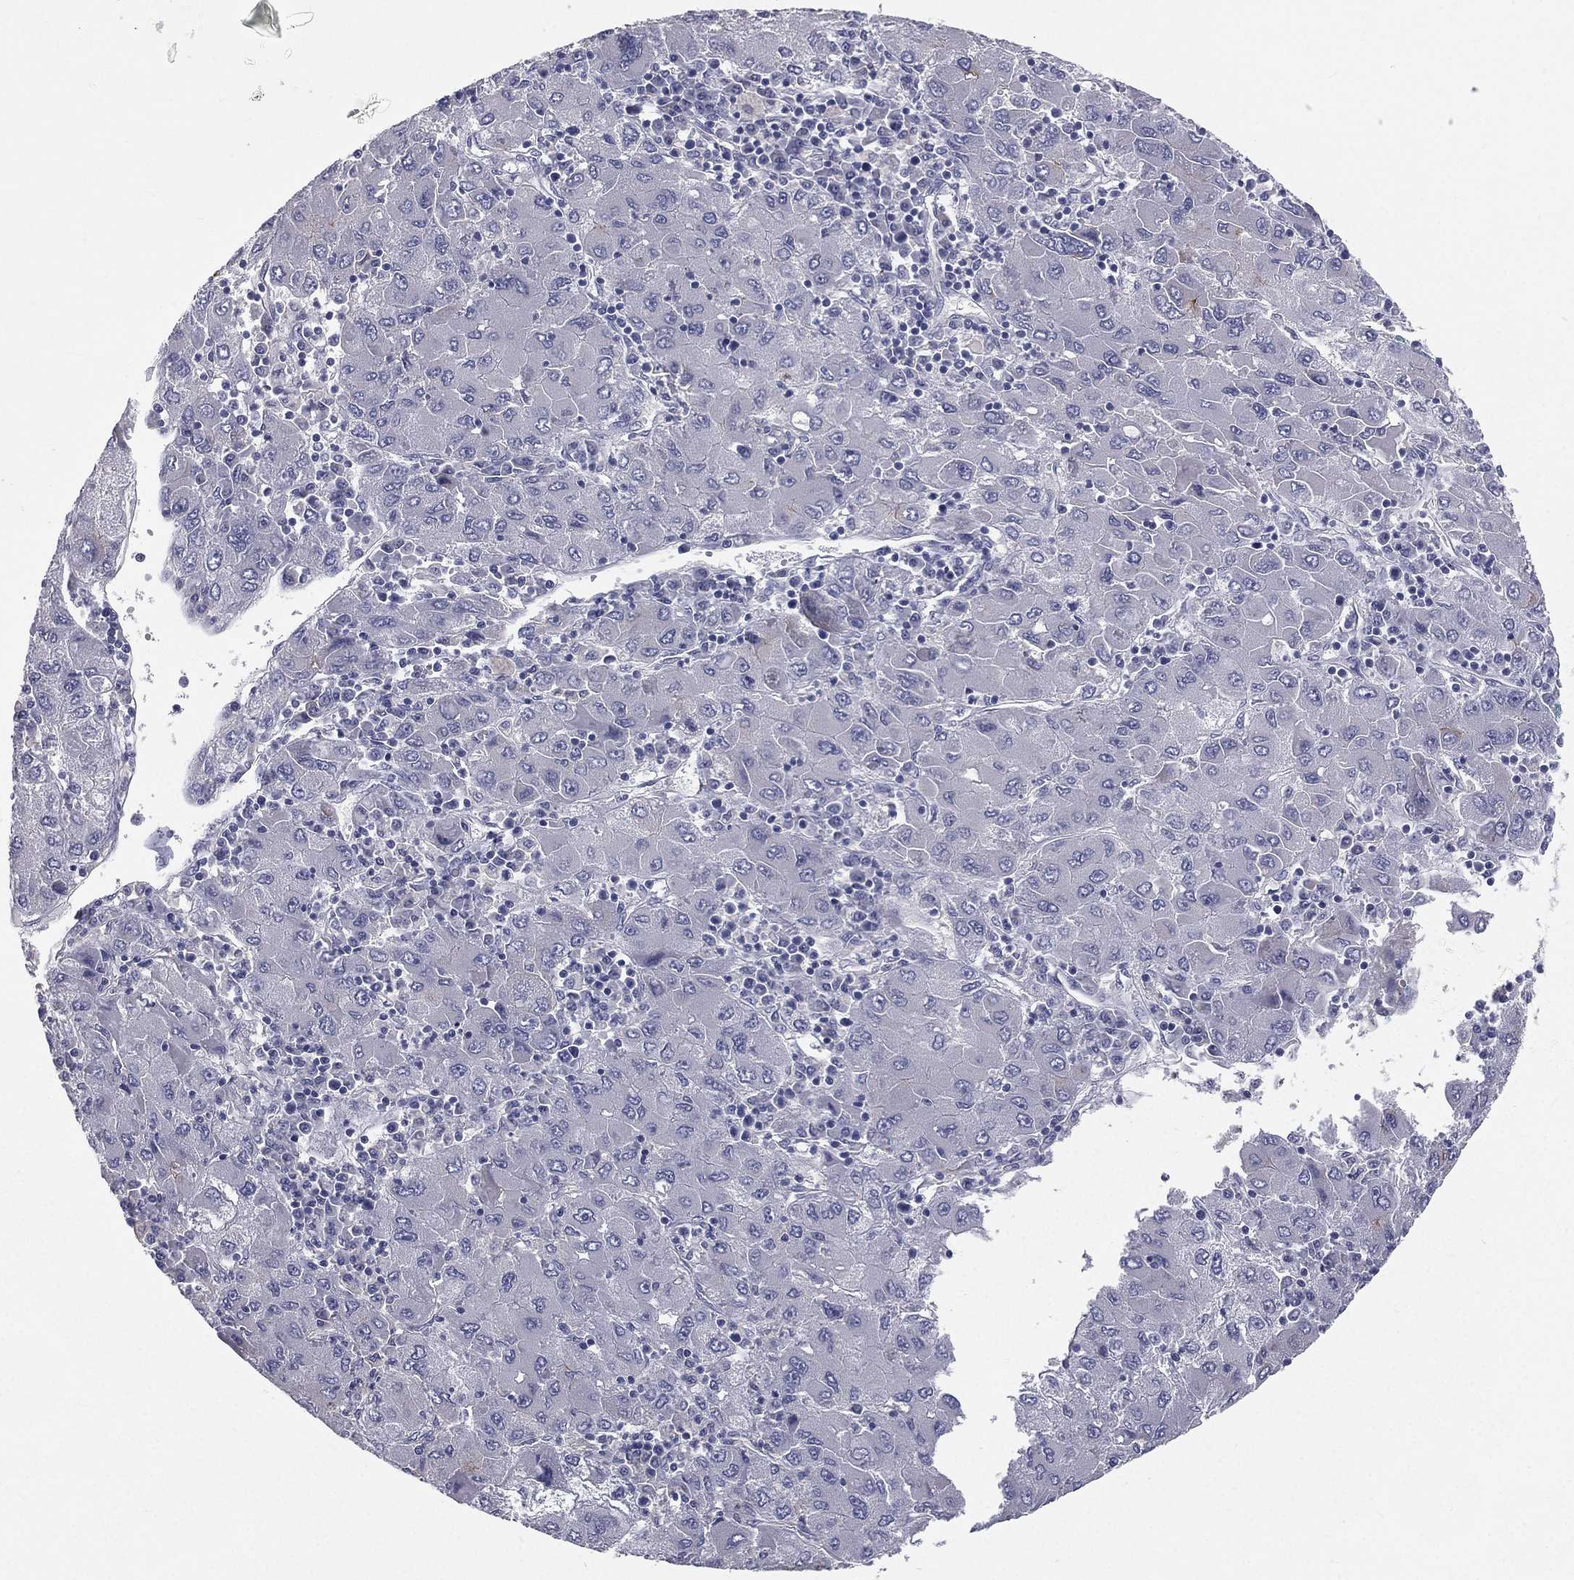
{"staining": {"intensity": "negative", "quantity": "none", "location": "none"}, "tissue": "liver cancer", "cell_type": "Tumor cells", "image_type": "cancer", "snomed": [{"axis": "morphology", "description": "Carcinoma, Hepatocellular, NOS"}, {"axis": "topography", "description": "Liver"}], "caption": "This photomicrograph is of liver hepatocellular carcinoma stained with IHC to label a protein in brown with the nuclei are counter-stained blue. There is no staining in tumor cells.", "gene": "MUC13", "patient": {"sex": "male", "age": 75}}